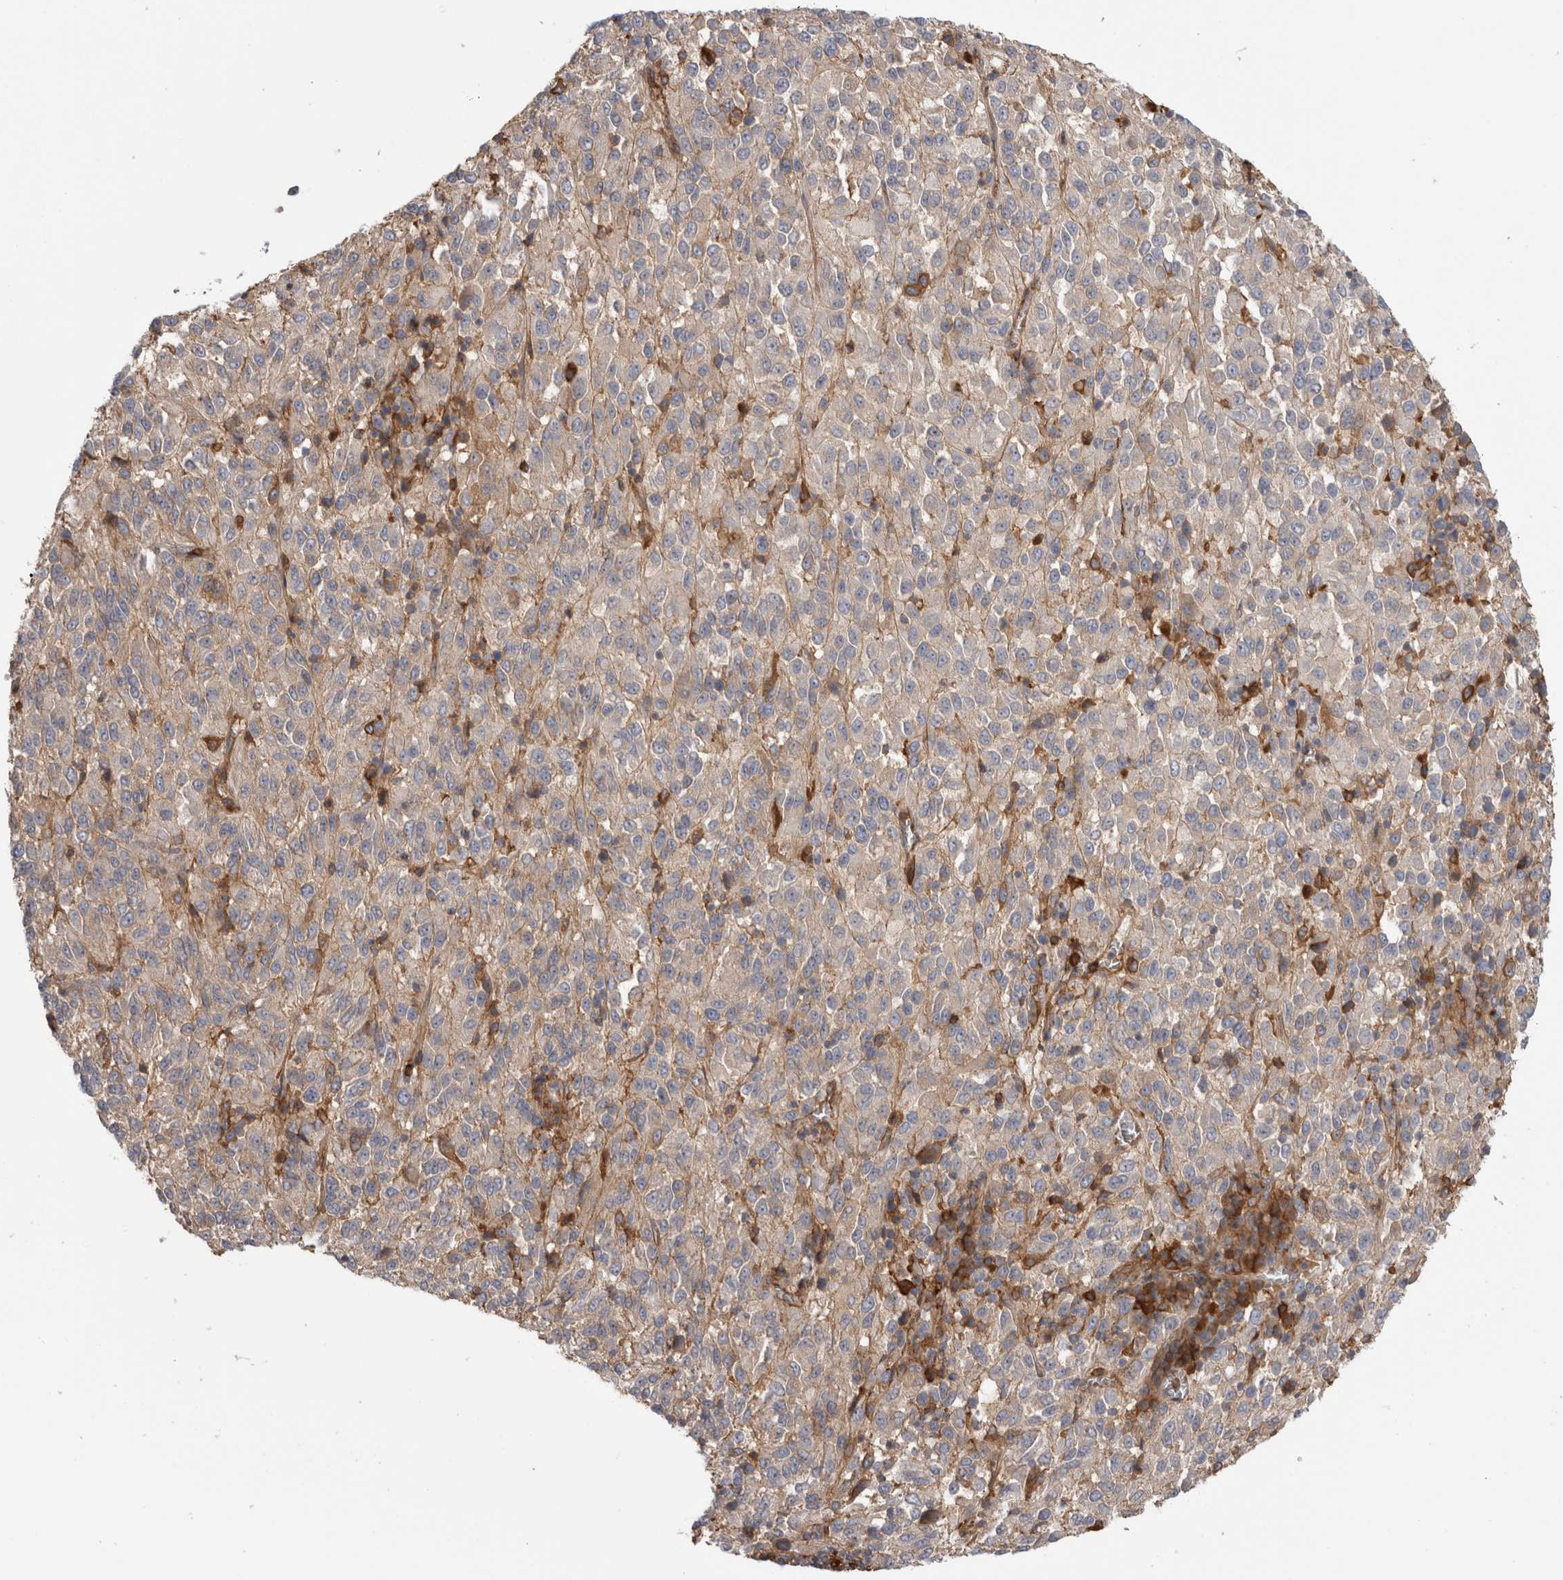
{"staining": {"intensity": "weak", "quantity": "25%-75%", "location": "cytoplasmic/membranous"}, "tissue": "melanoma", "cell_type": "Tumor cells", "image_type": "cancer", "snomed": [{"axis": "morphology", "description": "Malignant melanoma, Metastatic site"}, {"axis": "topography", "description": "Lung"}], "caption": "Immunohistochemistry of melanoma reveals low levels of weak cytoplasmic/membranous positivity in approximately 25%-75% of tumor cells. (DAB IHC, brown staining for protein, blue staining for nuclei).", "gene": "TBCE", "patient": {"sex": "male", "age": 64}}